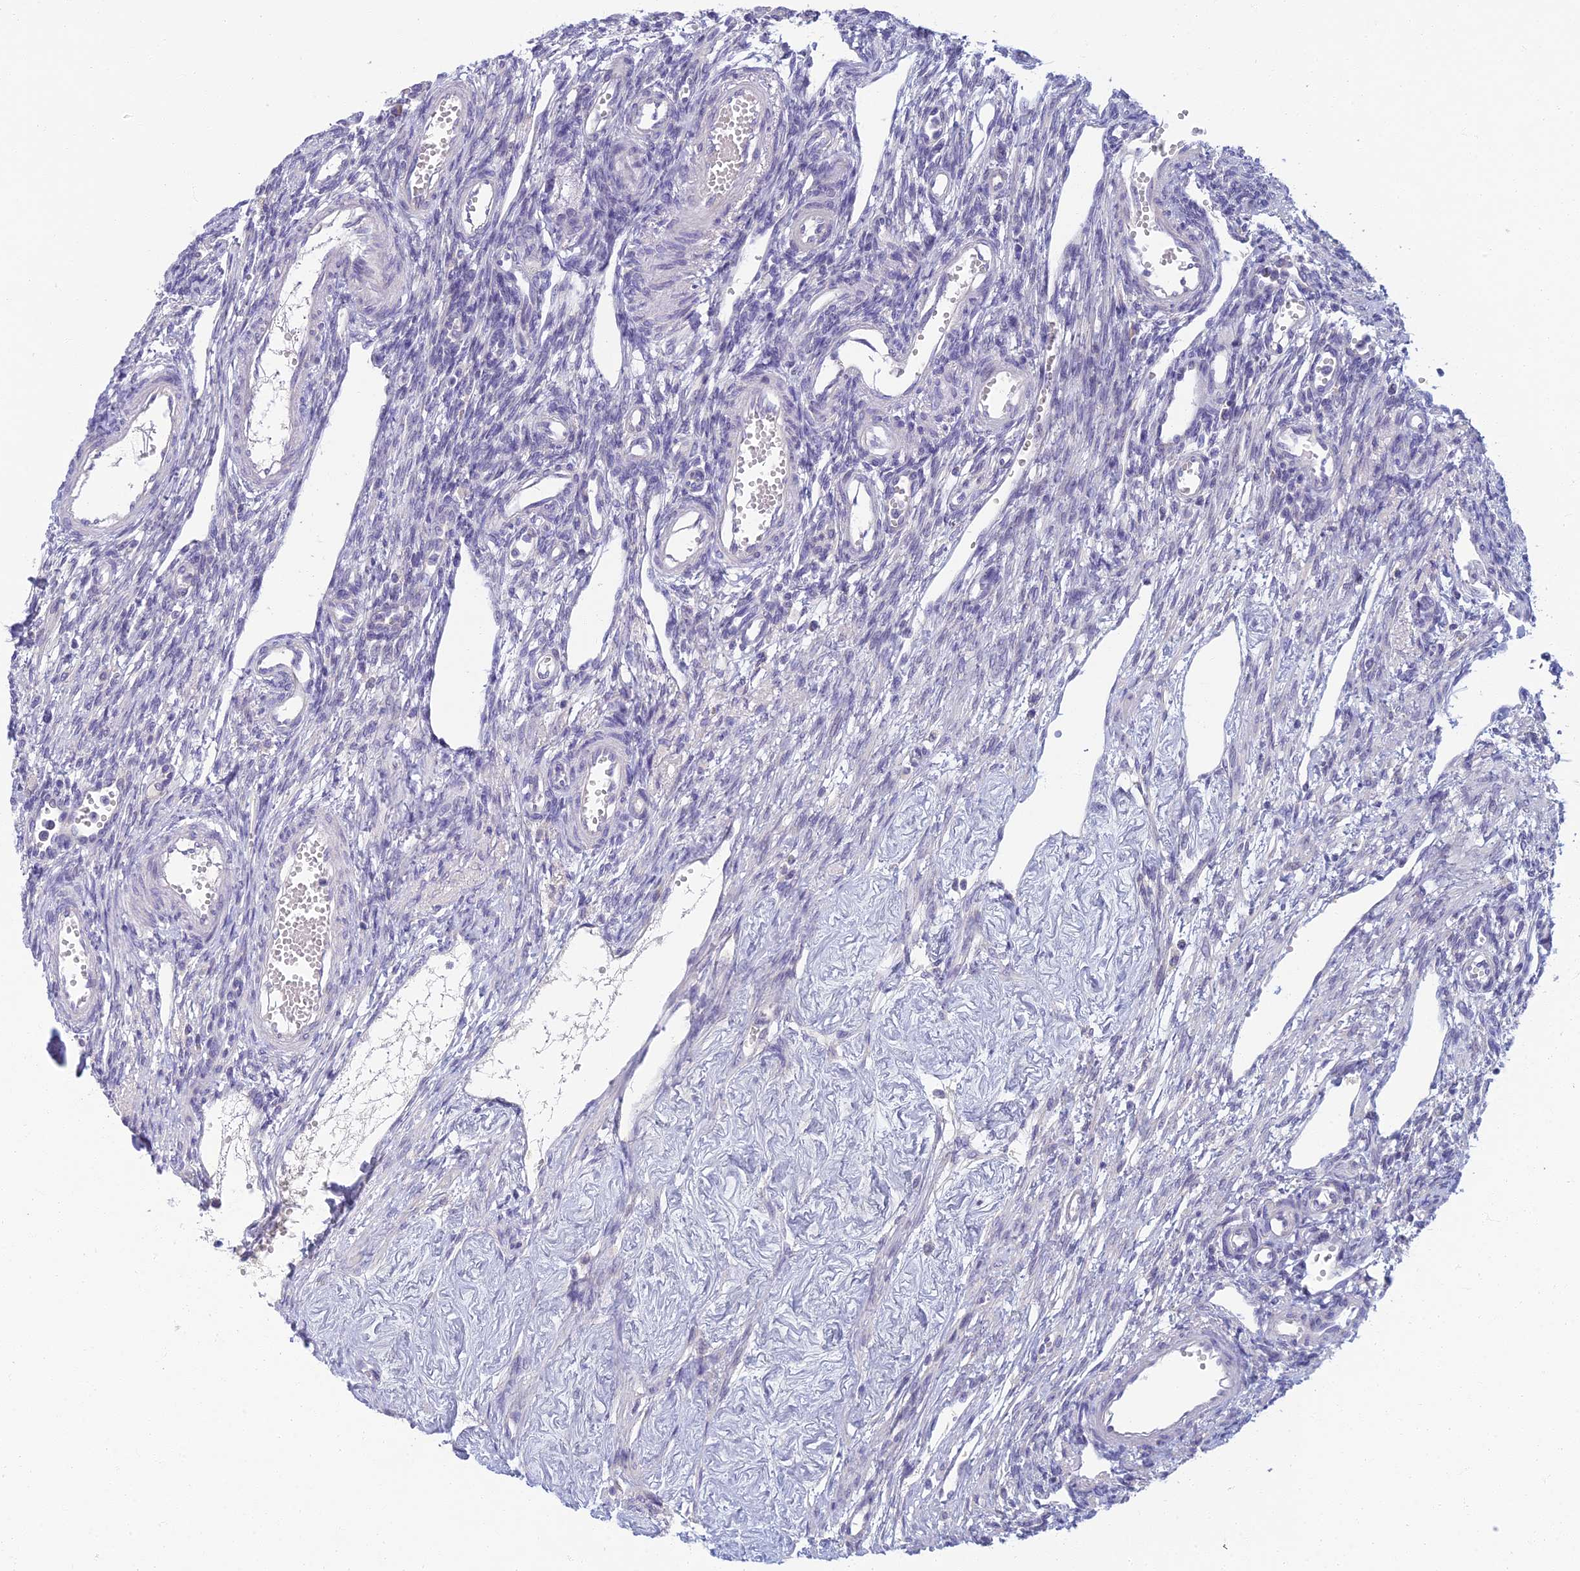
{"staining": {"intensity": "negative", "quantity": "none", "location": "none"}, "tissue": "ovary", "cell_type": "Follicle cells", "image_type": "normal", "snomed": [{"axis": "morphology", "description": "Normal tissue, NOS"}, {"axis": "morphology", "description": "Cyst, NOS"}, {"axis": "topography", "description": "Ovary"}], "caption": "Immunohistochemical staining of benign ovary displays no significant staining in follicle cells.", "gene": "SLC25A41", "patient": {"sex": "female", "age": 33}}